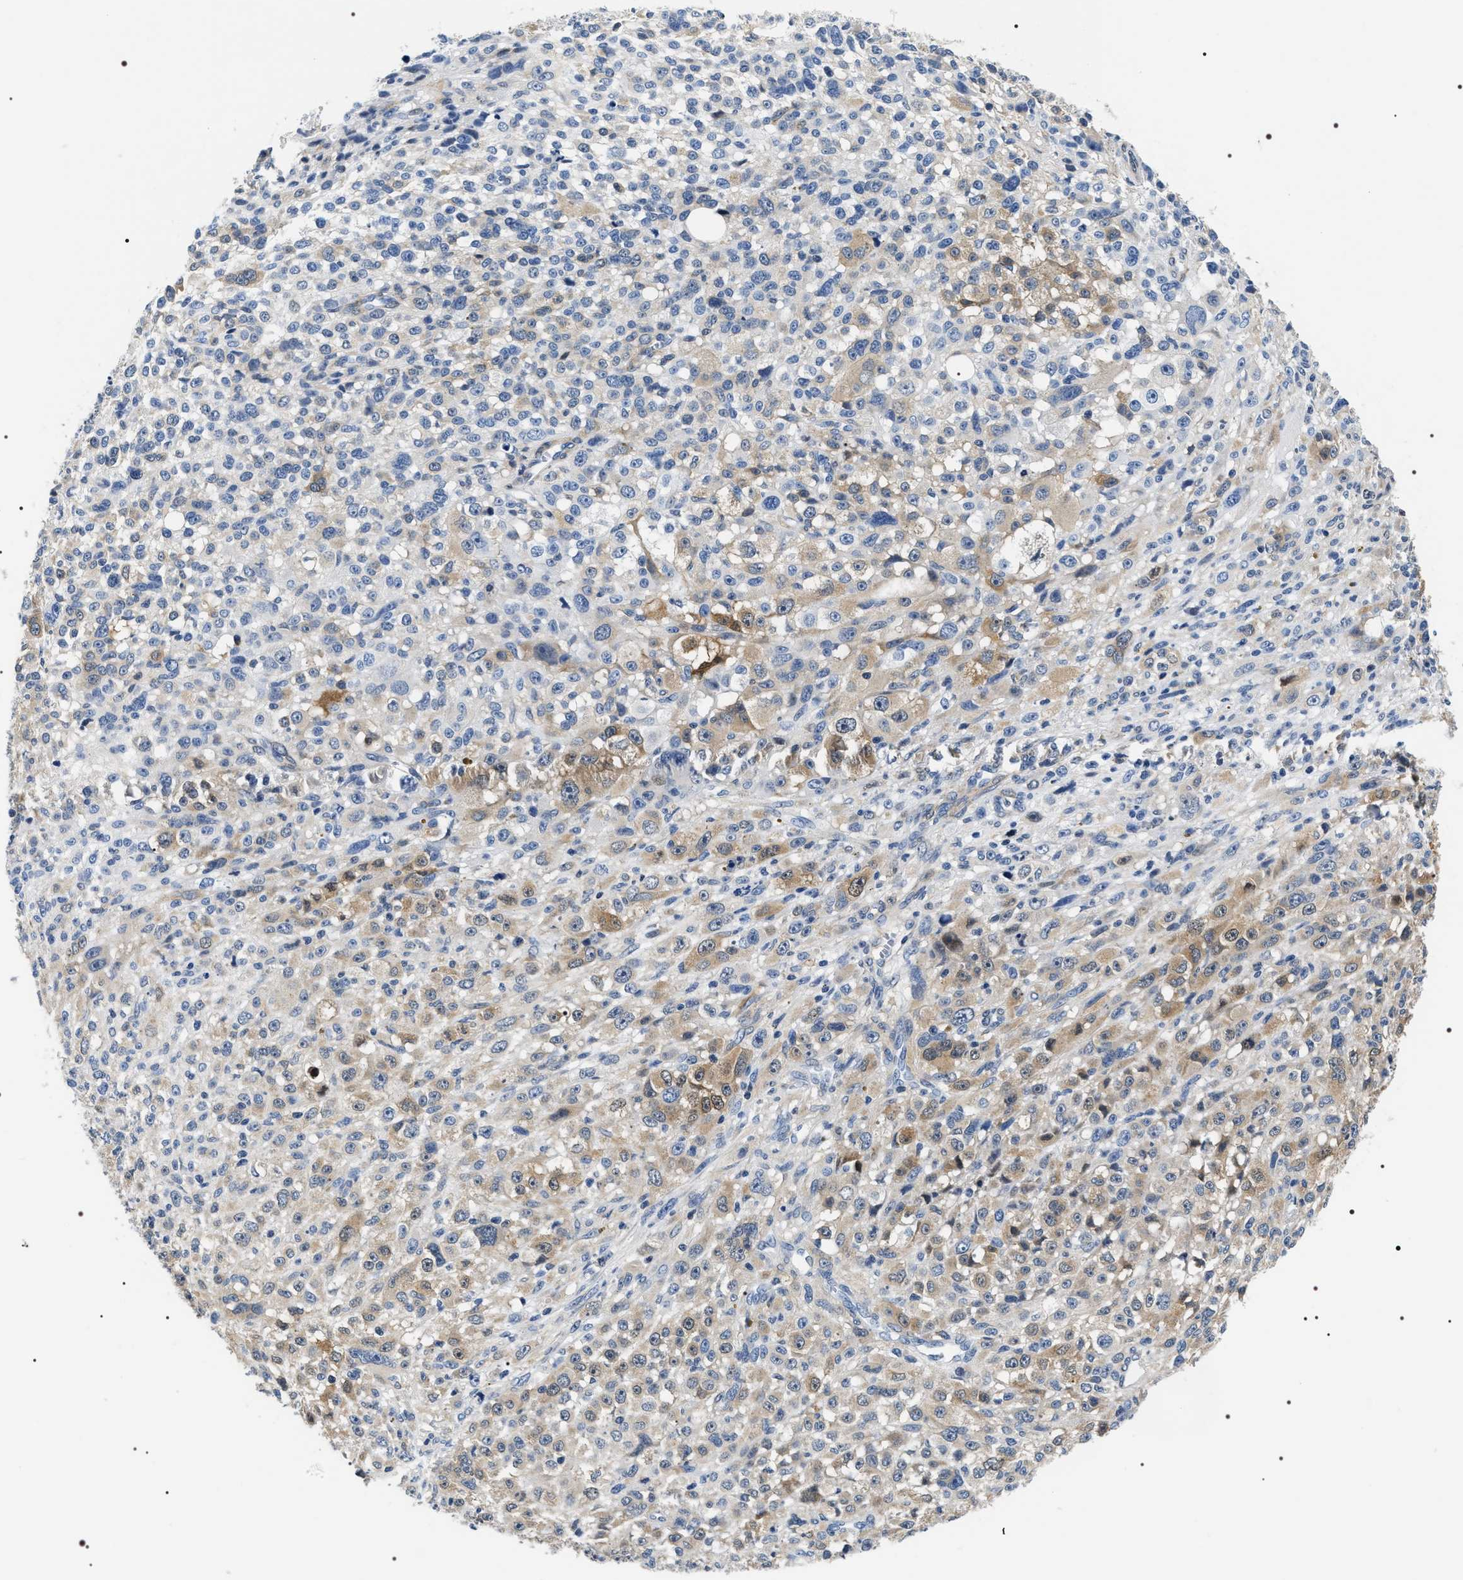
{"staining": {"intensity": "weak", "quantity": "<25%", "location": "cytoplasmic/membranous"}, "tissue": "melanoma", "cell_type": "Tumor cells", "image_type": "cancer", "snomed": [{"axis": "morphology", "description": "Malignant melanoma, NOS"}, {"axis": "topography", "description": "Skin"}], "caption": "Human malignant melanoma stained for a protein using IHC shows no staining in tumor cells.", "gene": "BAG2", "patient": {"sex": "female", "age": 55}}